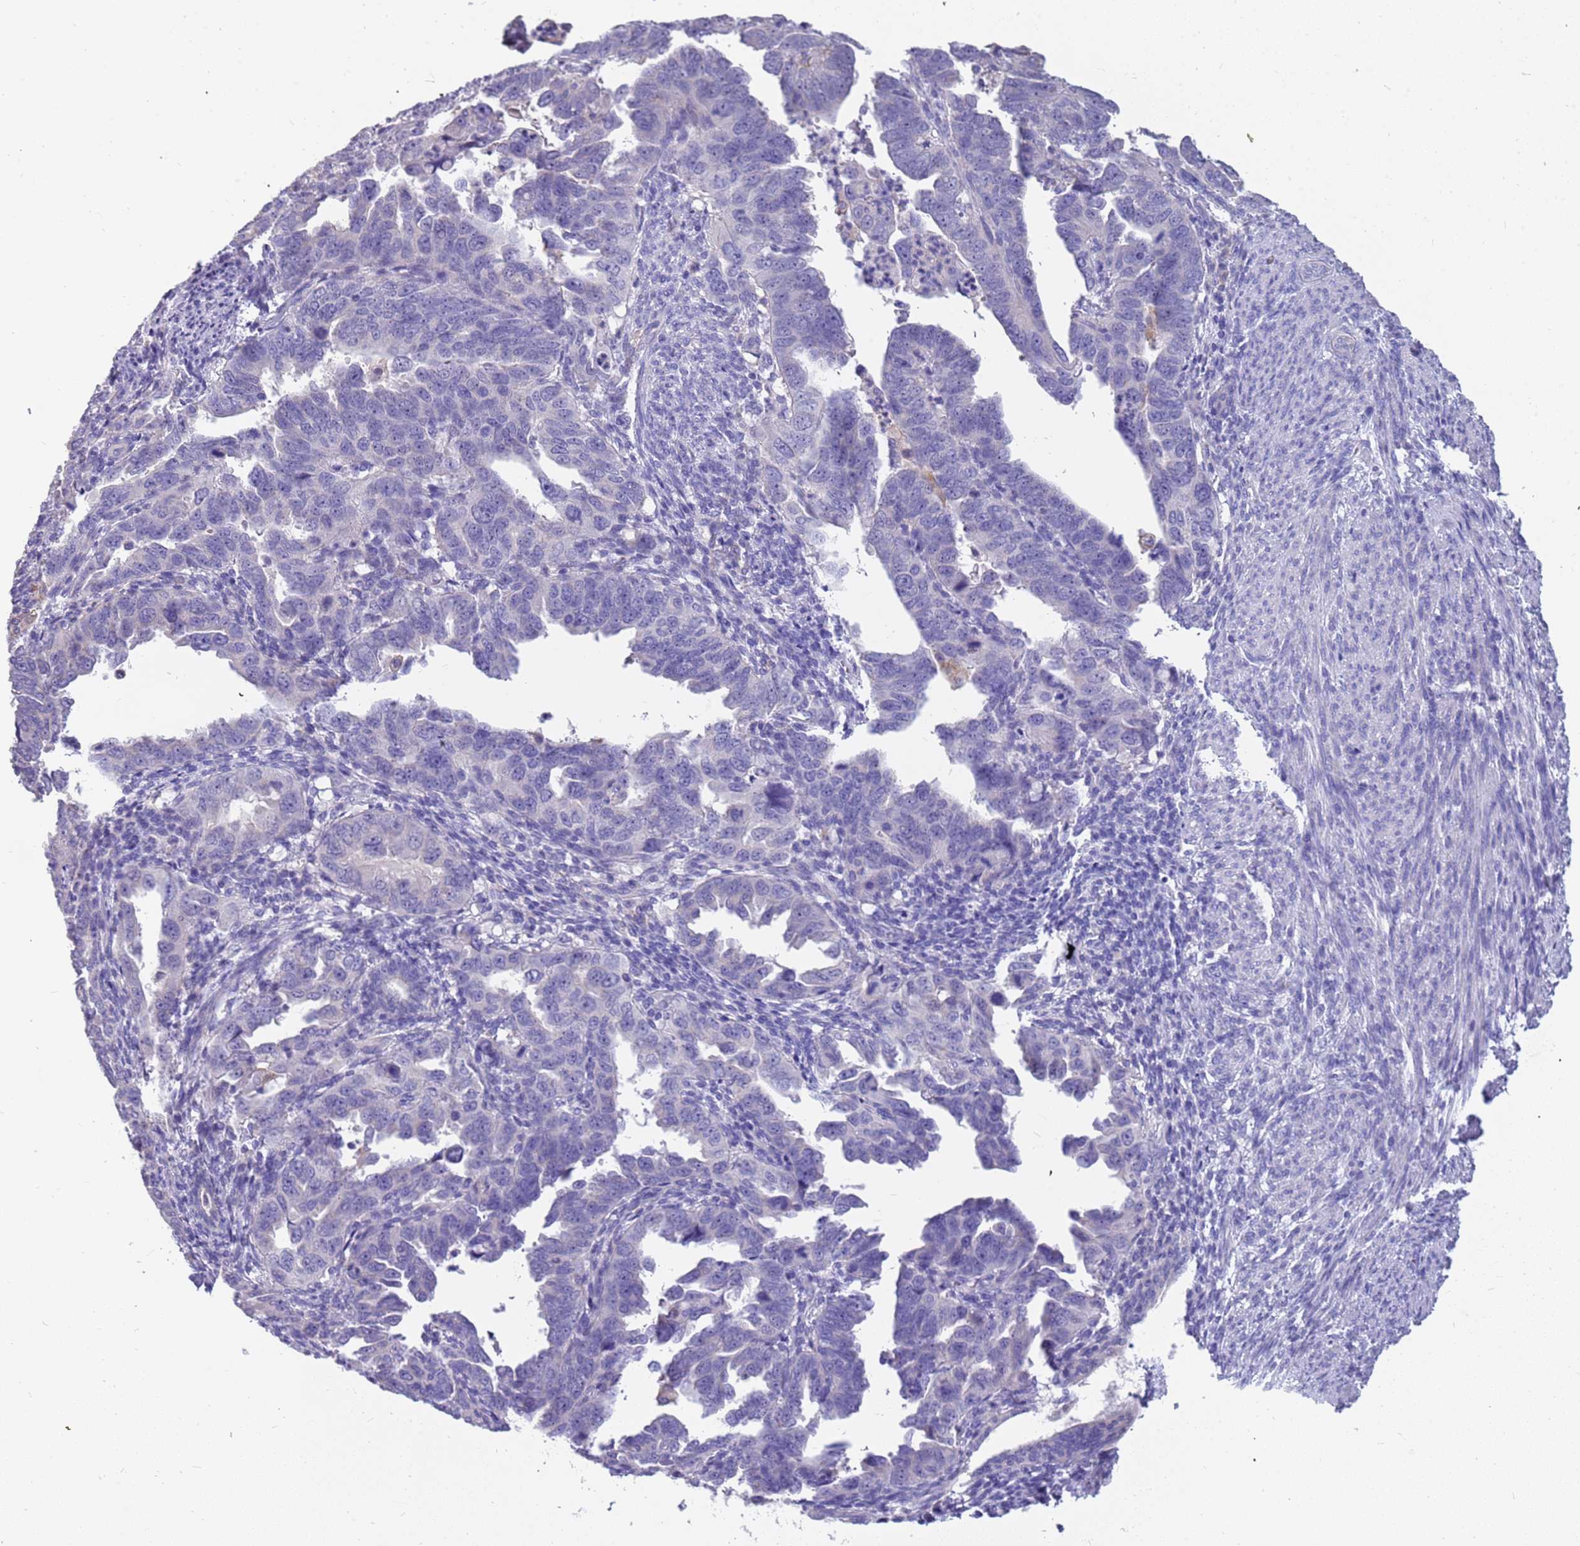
{"staining": {"intensity": "negative", "quantity": "none", "location": "none"}, "tissue": "endometrial cancer", "cell_type": "Tumor cells", "image_type": "cancer", "snomed": [{"axis": "morphology", "description": "Adenocarcinoma, NOS"}, {"axis": "topography", "description": "Endometrium"}], "caption": "A histopathology image of endometrial cancer stained for a protein demonstrates no brown staining in tumor cells.", "gene": "RHCG", "patient": {"sex": "female", "age": 65}}